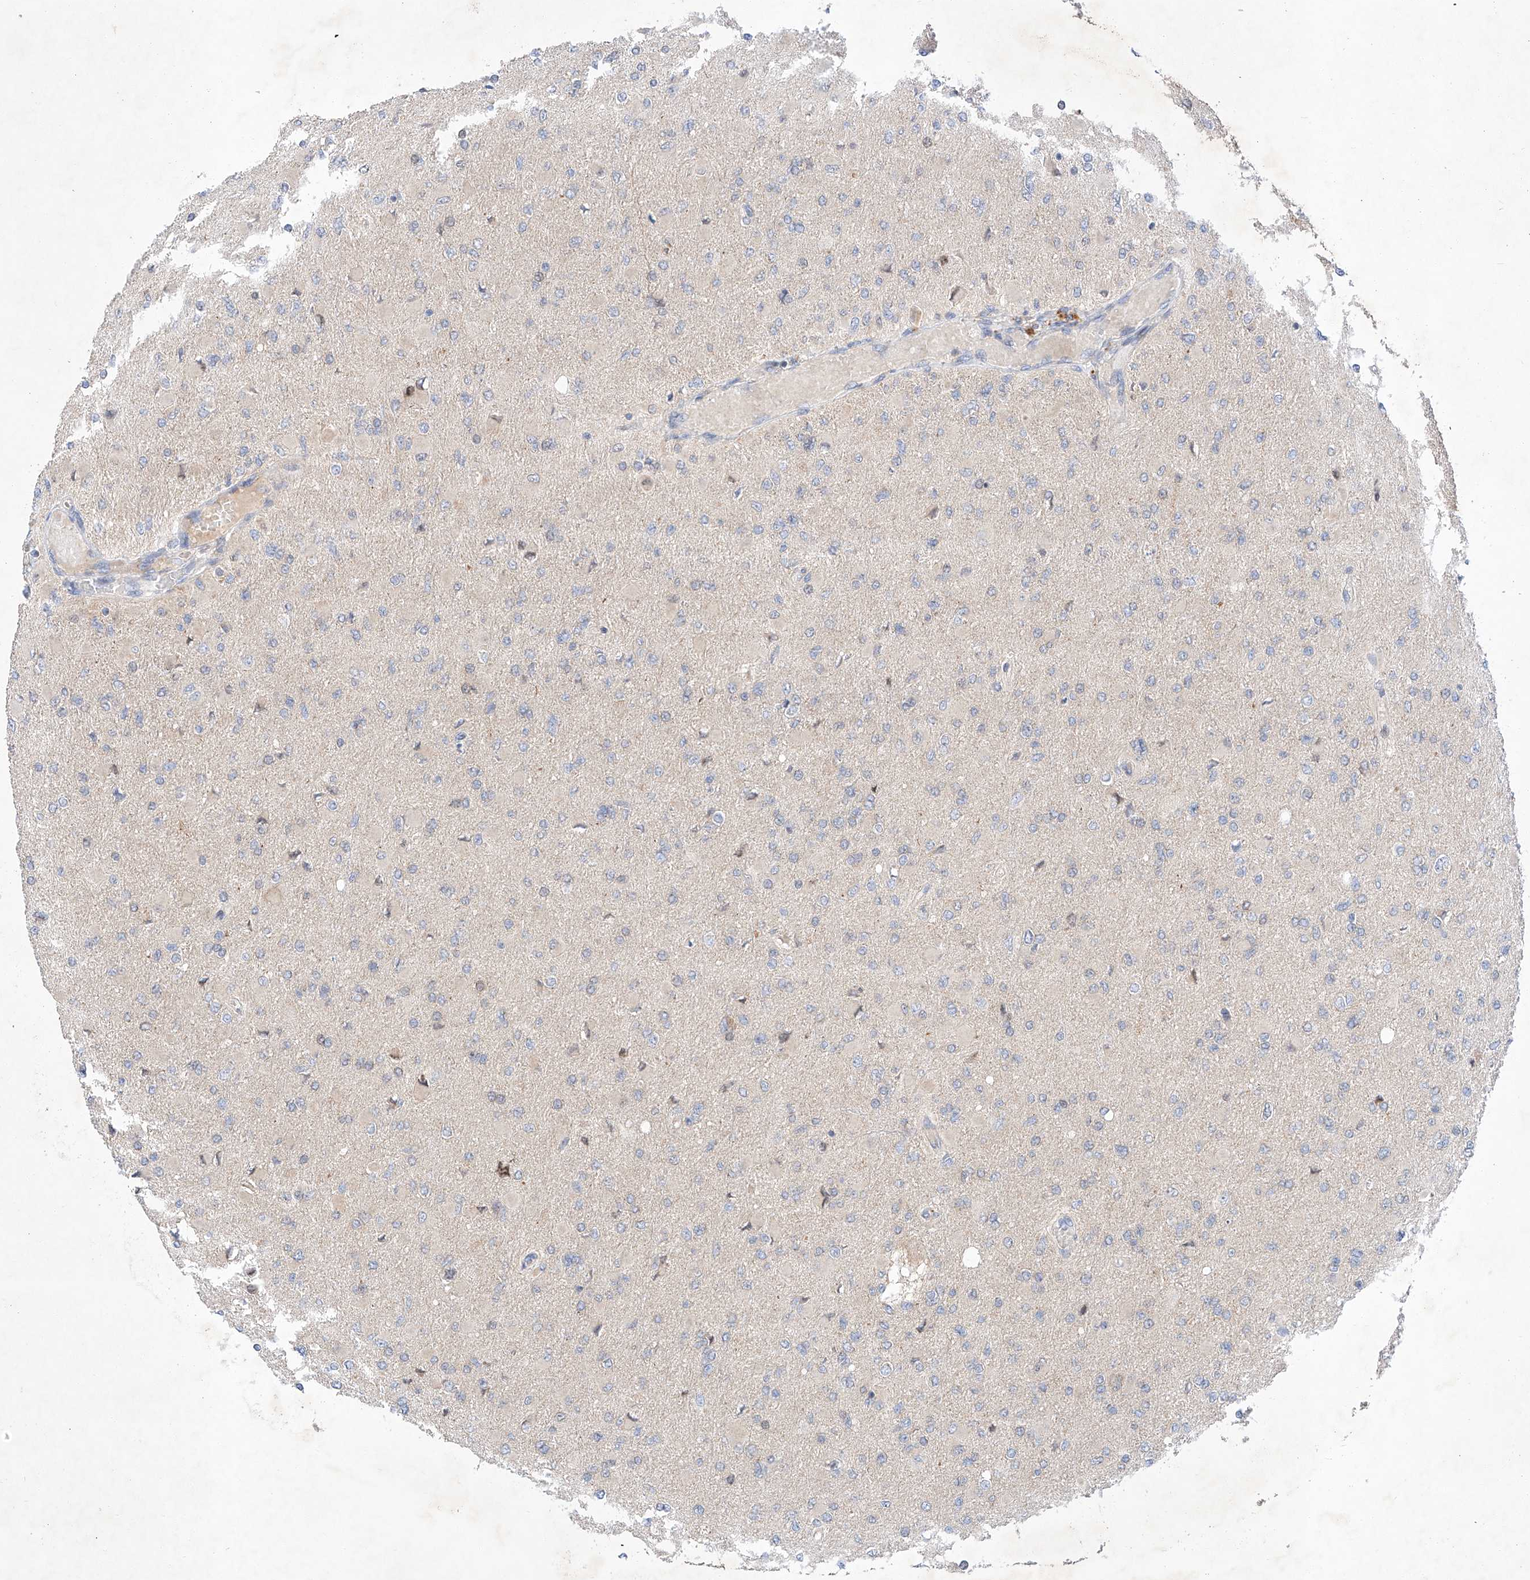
{"staining": {"intensity": "negative", "quantity": "none", "location": "none"}, "tissue": "glioma", "cell_type": "Tumor cells", "image_type": "cancer", "snomed": [{"axis": "morphology", "description": "Glioma, malignant, High grade"}, {"axis": "topography", "description": "Cerebral cortex"}], "caption": "IHC of human glioma demonstrates no expression in tumor cells. (DAB (3,3'-diaminobenzidine) IHC visualized using brightfield microscopy, high magnification).", "gene": "C6orf118", "patient": {"sex": "female", "age": 36}}